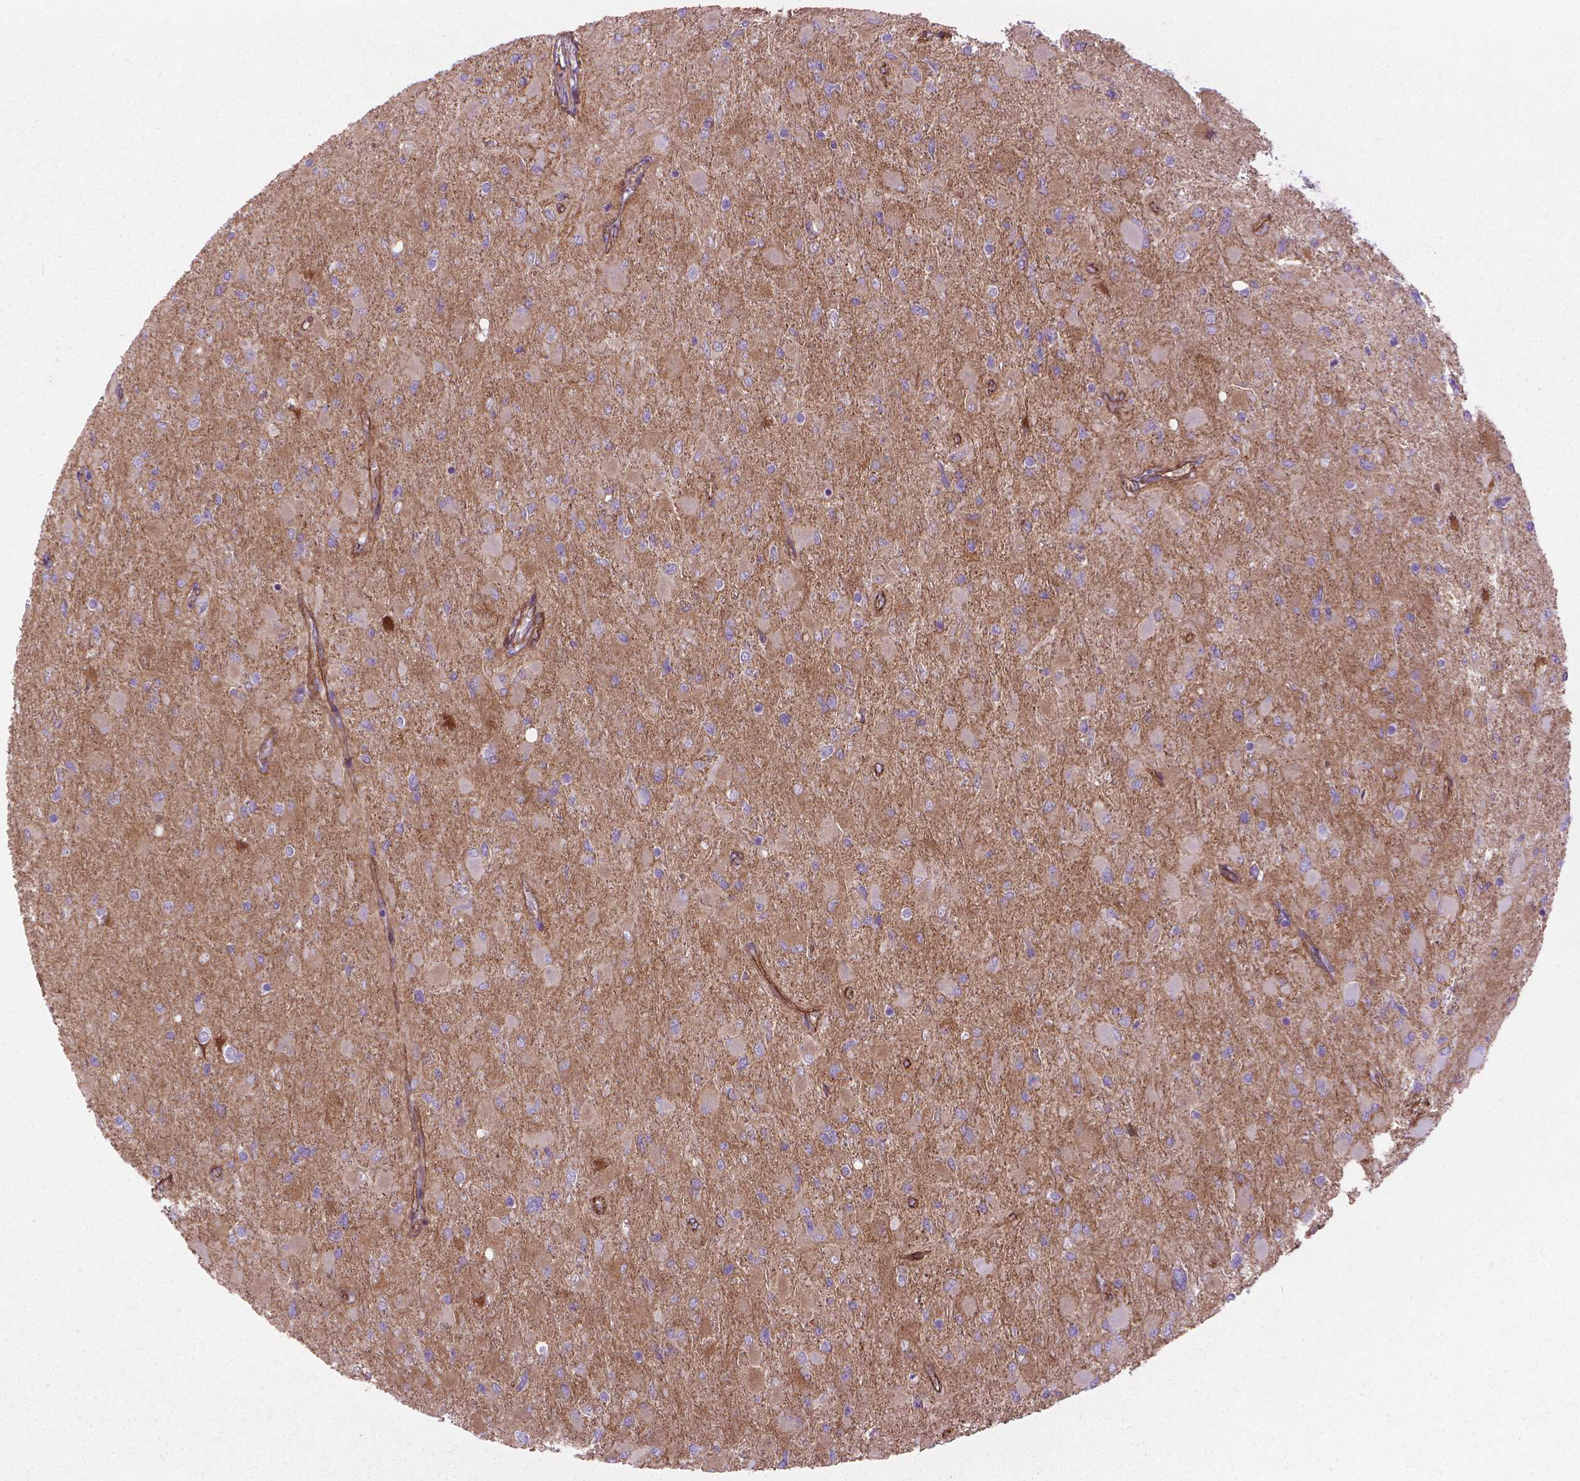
{"staining": {"intensity": "negative", "quantity": "none", "location": "none"}, "tissue": "glioma", "cell_type": "Tumor cells", "image_type": "cancer", "snomed": [{"axis": "morphology", "description": "Glioma, malignant, High grade"}, {"axis": "topography", "description": "Cerebral cortex"}], "caption": "Immunohistochemical staining of glioma displays no significant staining in tumor cells. Nuclei are stained in blue.", "gene": "TENT5A", "patient": {"sex": "female", "age": 36}}